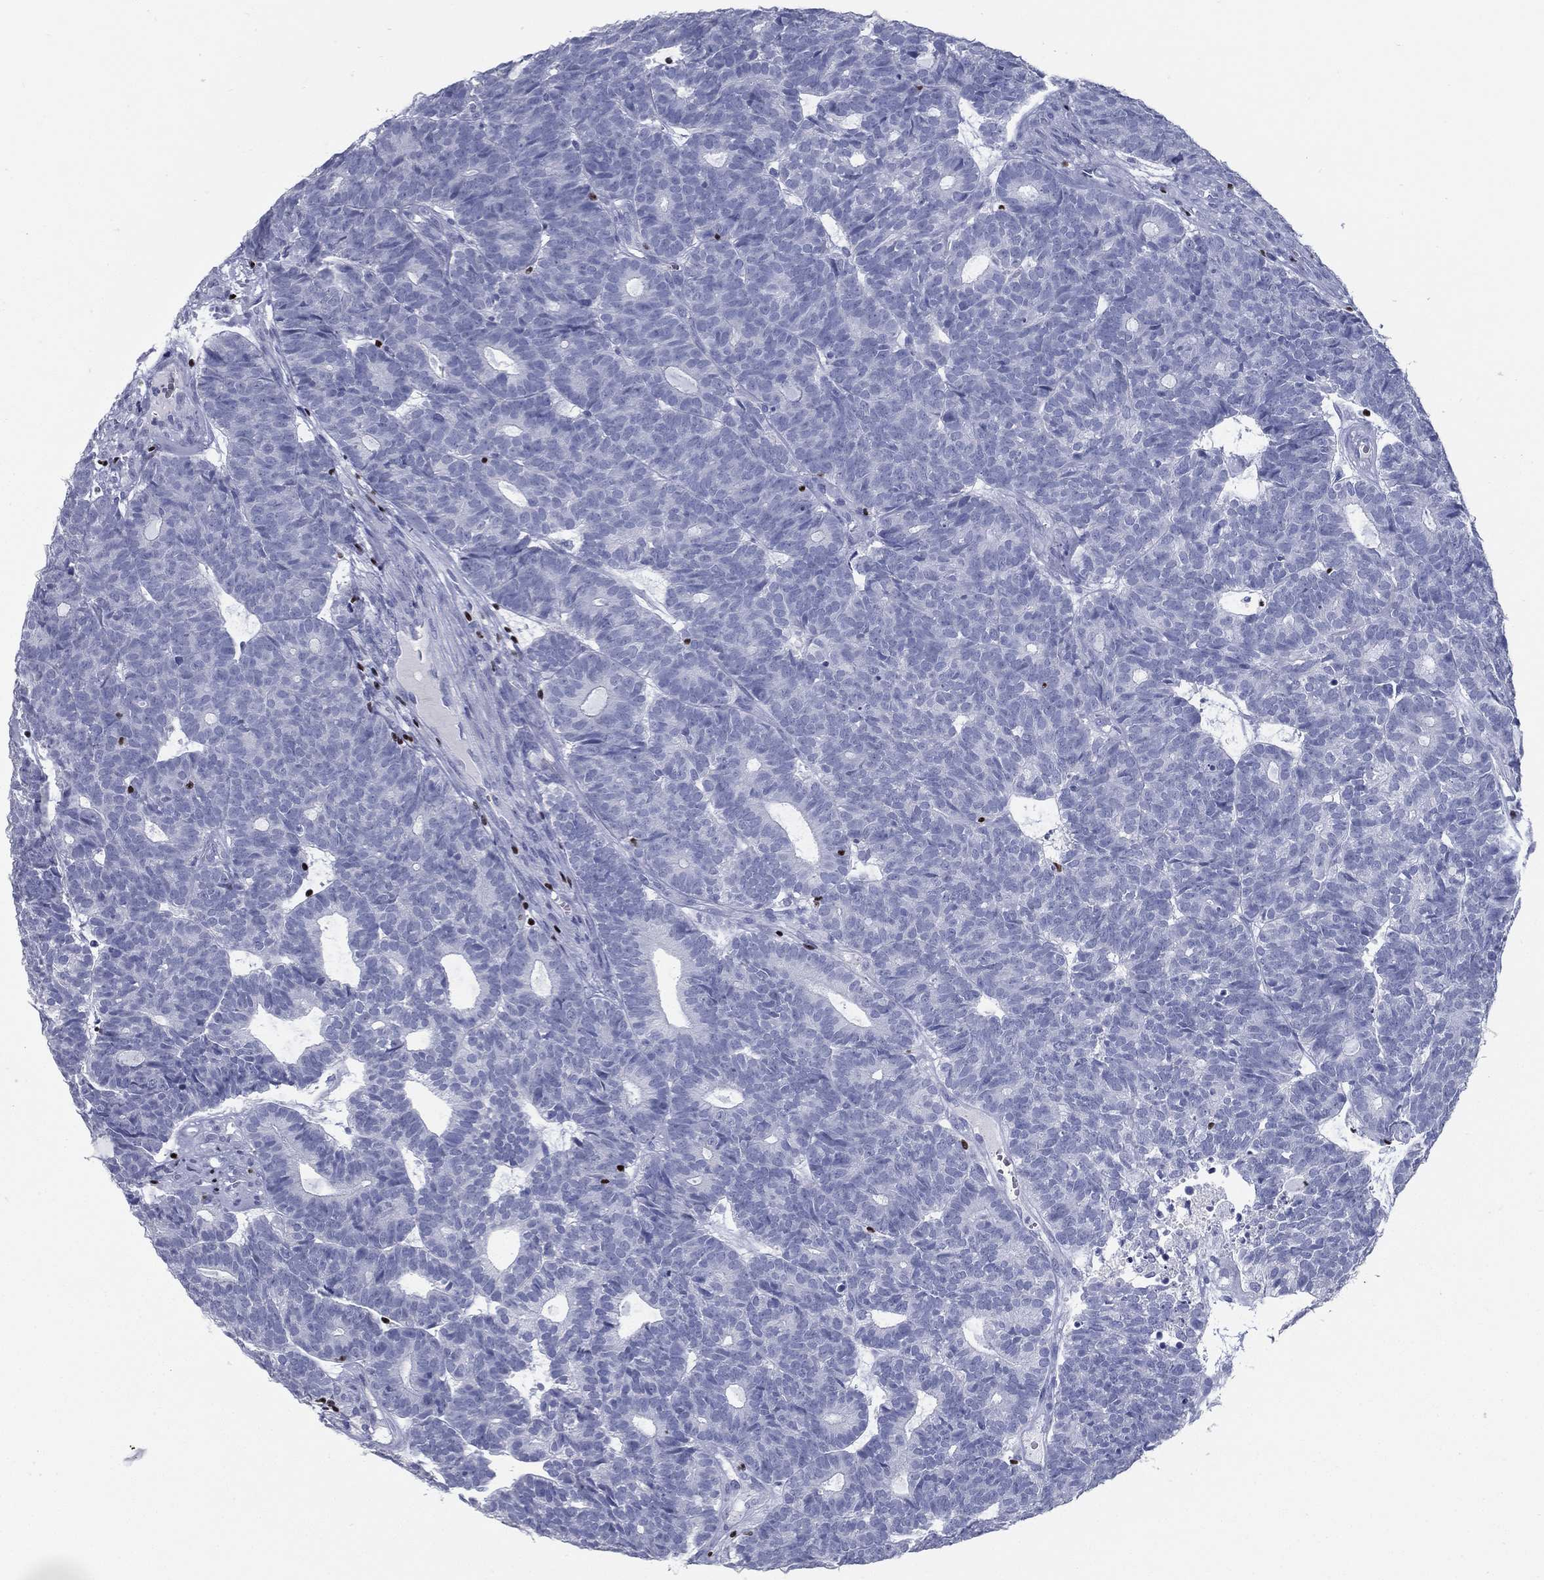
{"staining": {"intensity": "negative", "quantity": "none", "location": "none"}, "tissue": "head and neck cancer", "cell_type": "Tumor cells", "image_type": "cancer", "snomed": [{"axis": "morphology", "description": "Adenocarcinoma, NOS"}, {"axis": "topography", "description": "Head-Neck"}], "caption": "DAB (3,3'-diaminobenzidine) immunohistochemical staining of adenocarcinoma (head and neck) reveals no significant positivity in tumor cells.", "gene": "PYHIN1", "patient": {"sex": "female", "age": 81}}